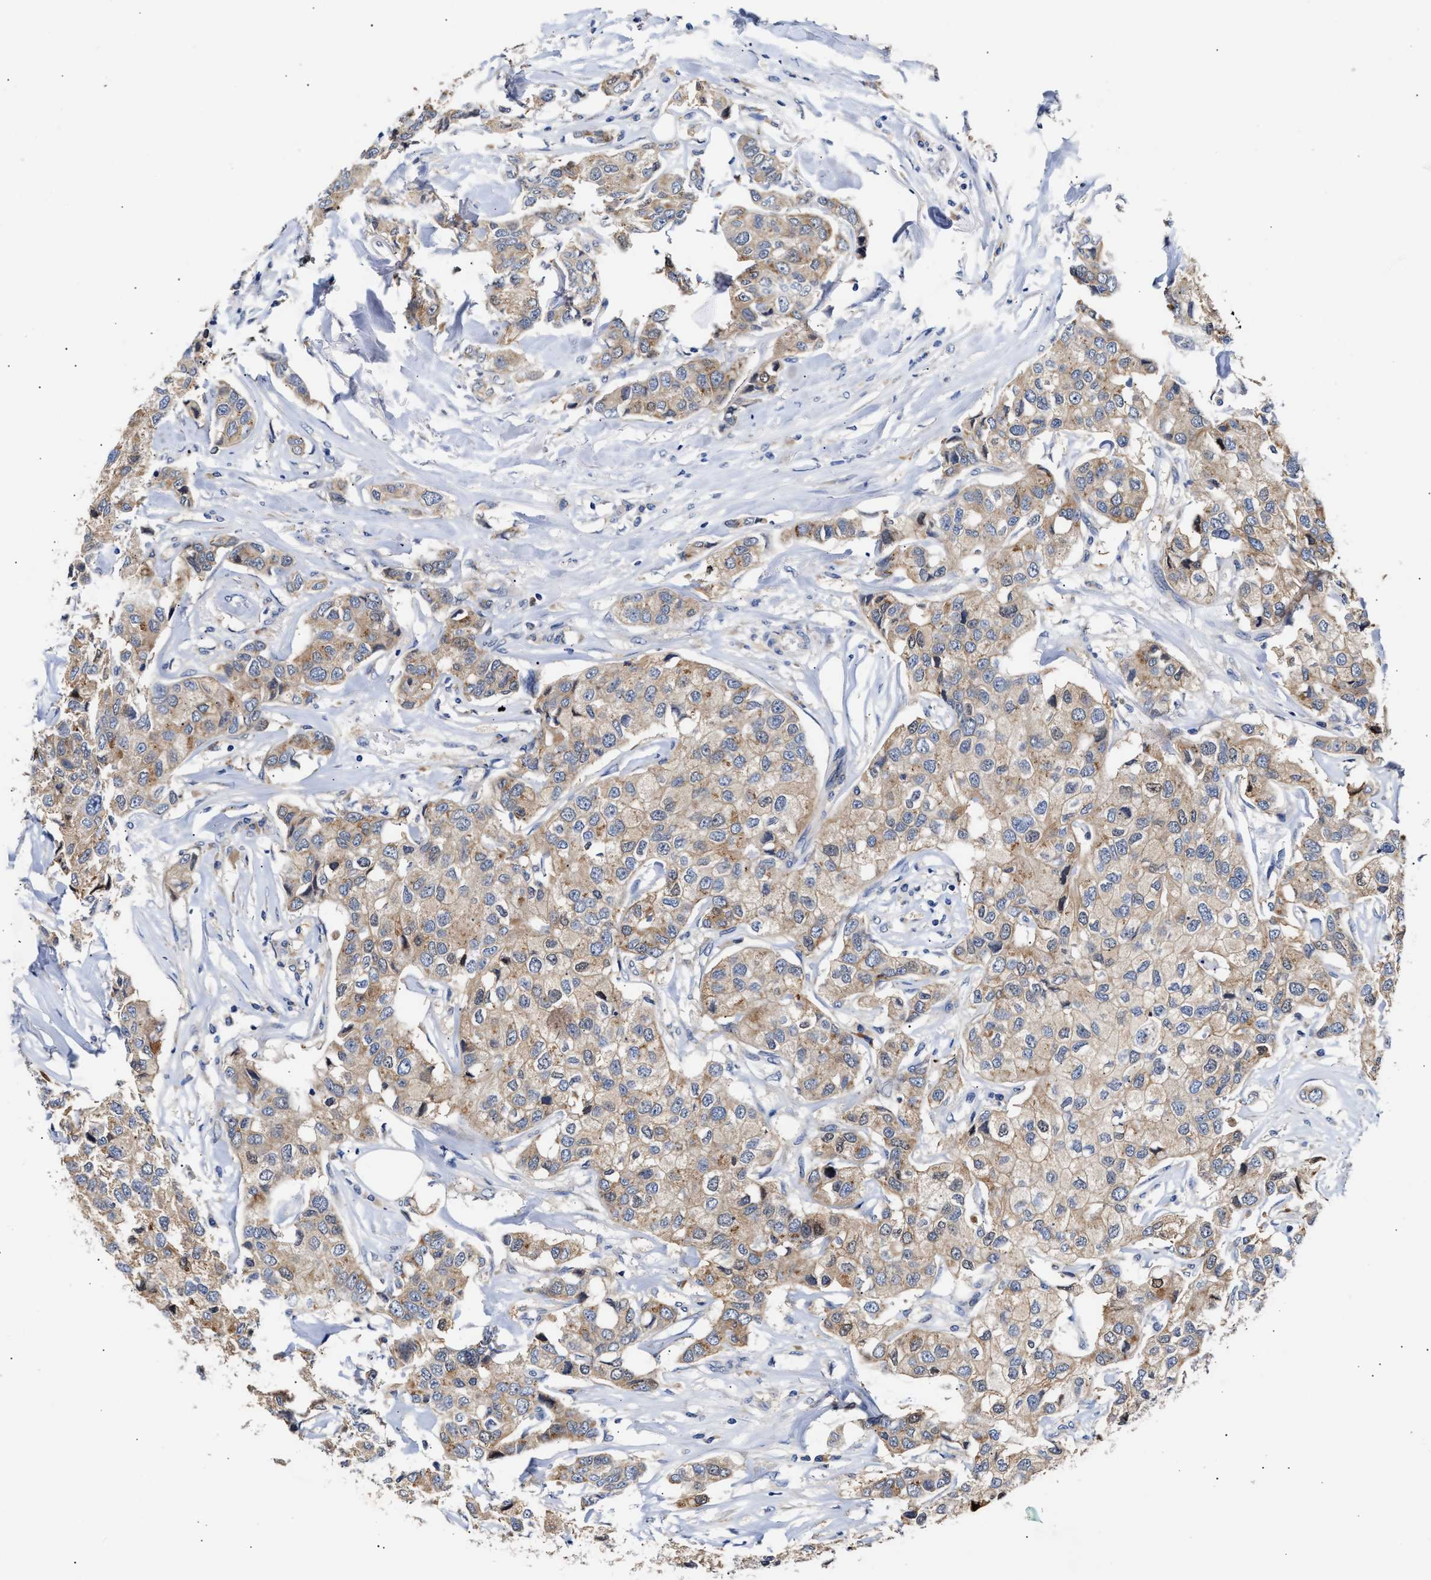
{"staining": {"intensity": "weak", "quantity": ">75%", "location": "cytoplasmic/membranous"}, "tissue": "breast cancer", "cell_type": "Tumor cells", "image_type": "cancer", "snomed": [{"axis": "morphology", "description": "Duct carcinoma"}, {"axis": "topography", "description": "Breast"}], "caption": "Weak cytoplasmic/membranous protein staining is appreciated in about >75% of tumor cells in breast cancer (infiltrating ductal carcinoma).", "gene": "CCDC146", "patient": {"sex": "female", "age": 80}}